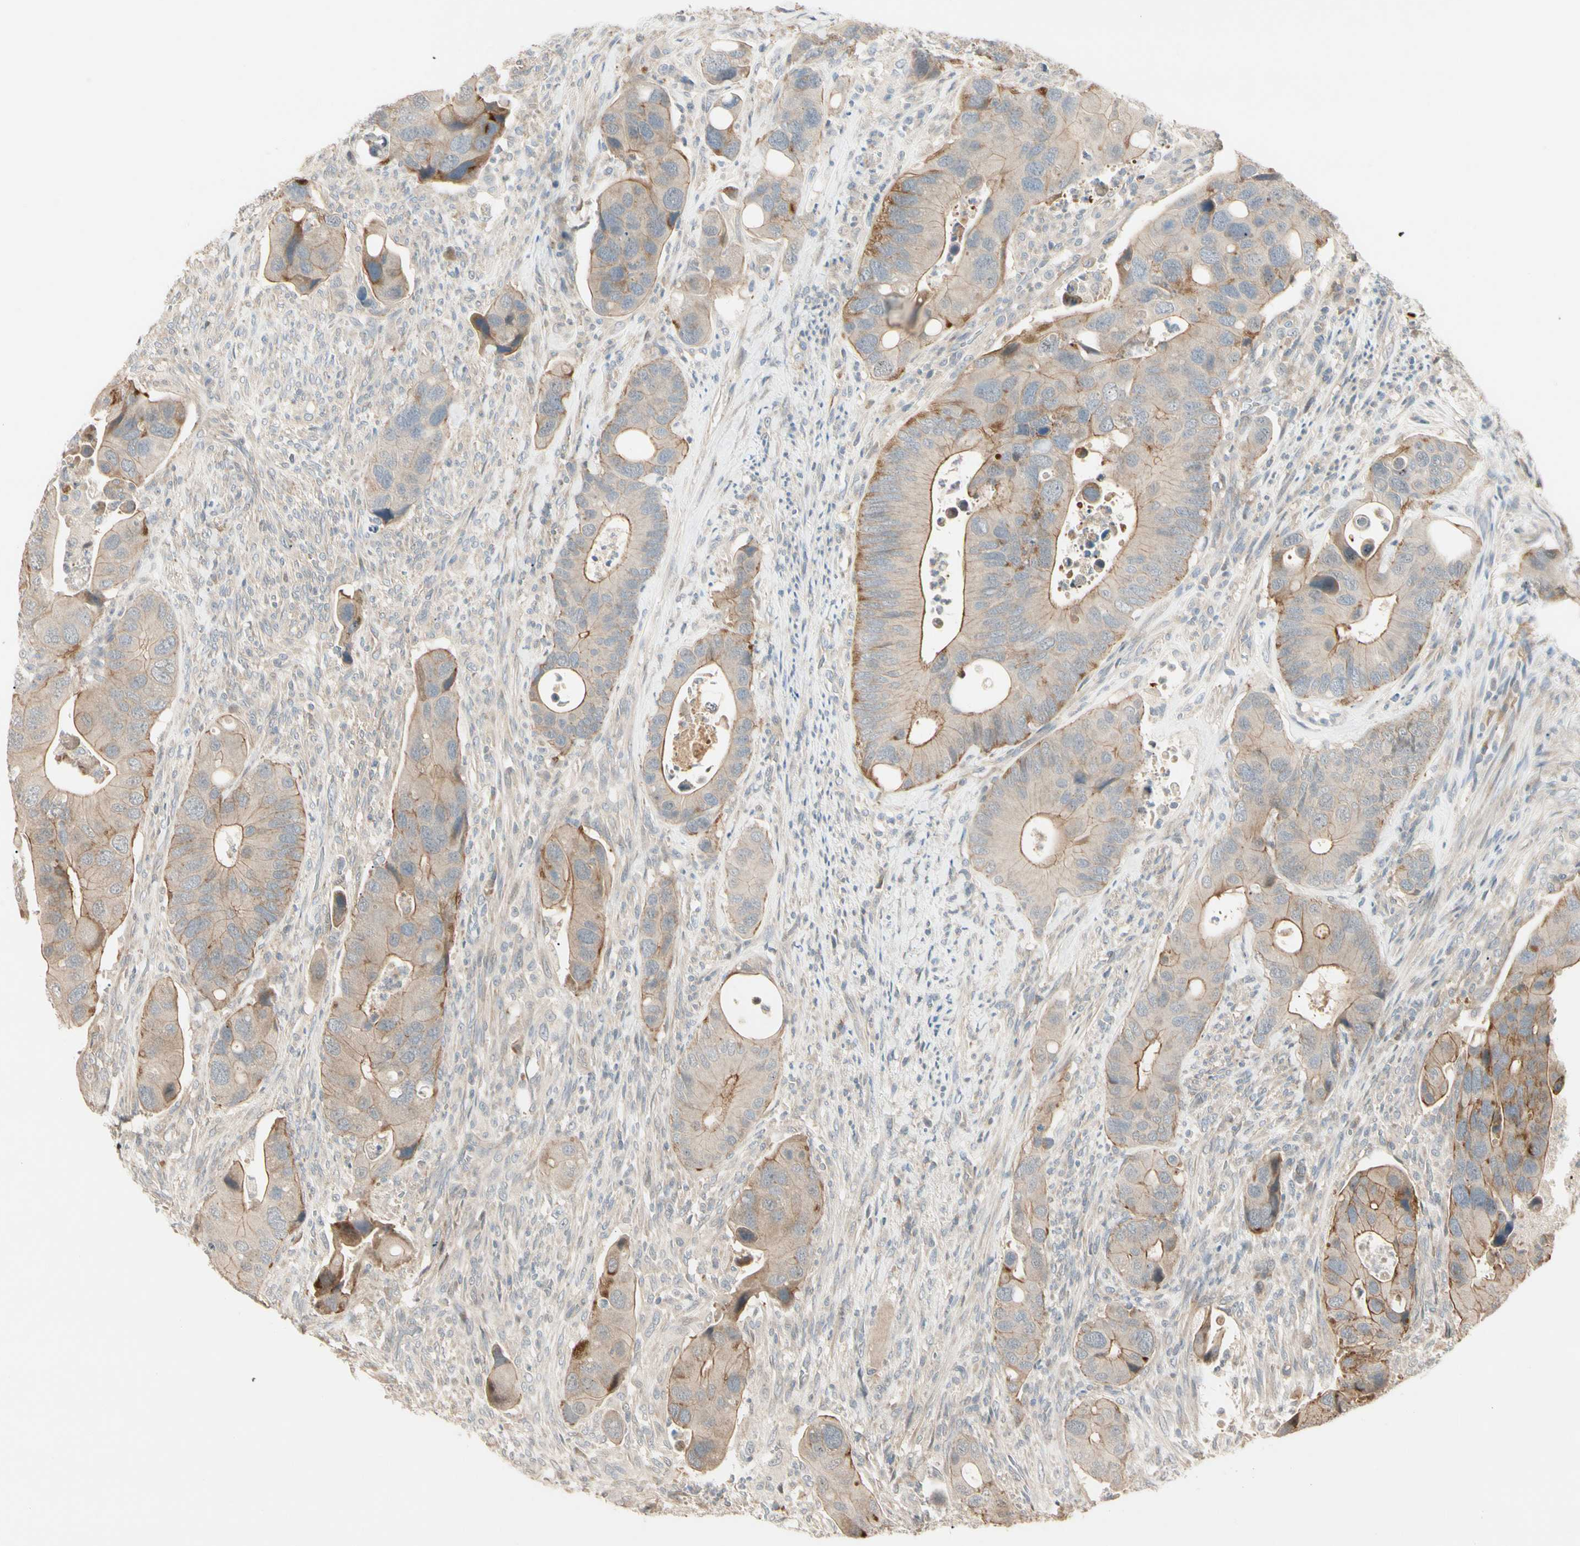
{"staining": {"intensity": "weak", "quantity": "25%-75%", "location": "cytoplasmic/membranous"}, "tissue": "colorectal cancer", "cell_type": "Tumor cells", "image_type": "cancer", "snomed": [{"axis": "morphology", "description": "Adenocarcinoma, NOS"}, {"axis": "topography", "description": "Rectum"}], "caption": "Protein expression analysis of human colorectal cancer reveals weak cytoplasmic/membranous positivity in approximately 25%-75% of tumor cells.", "gene": "P3H2", "patient": {"sex": "female", "age": 57}}